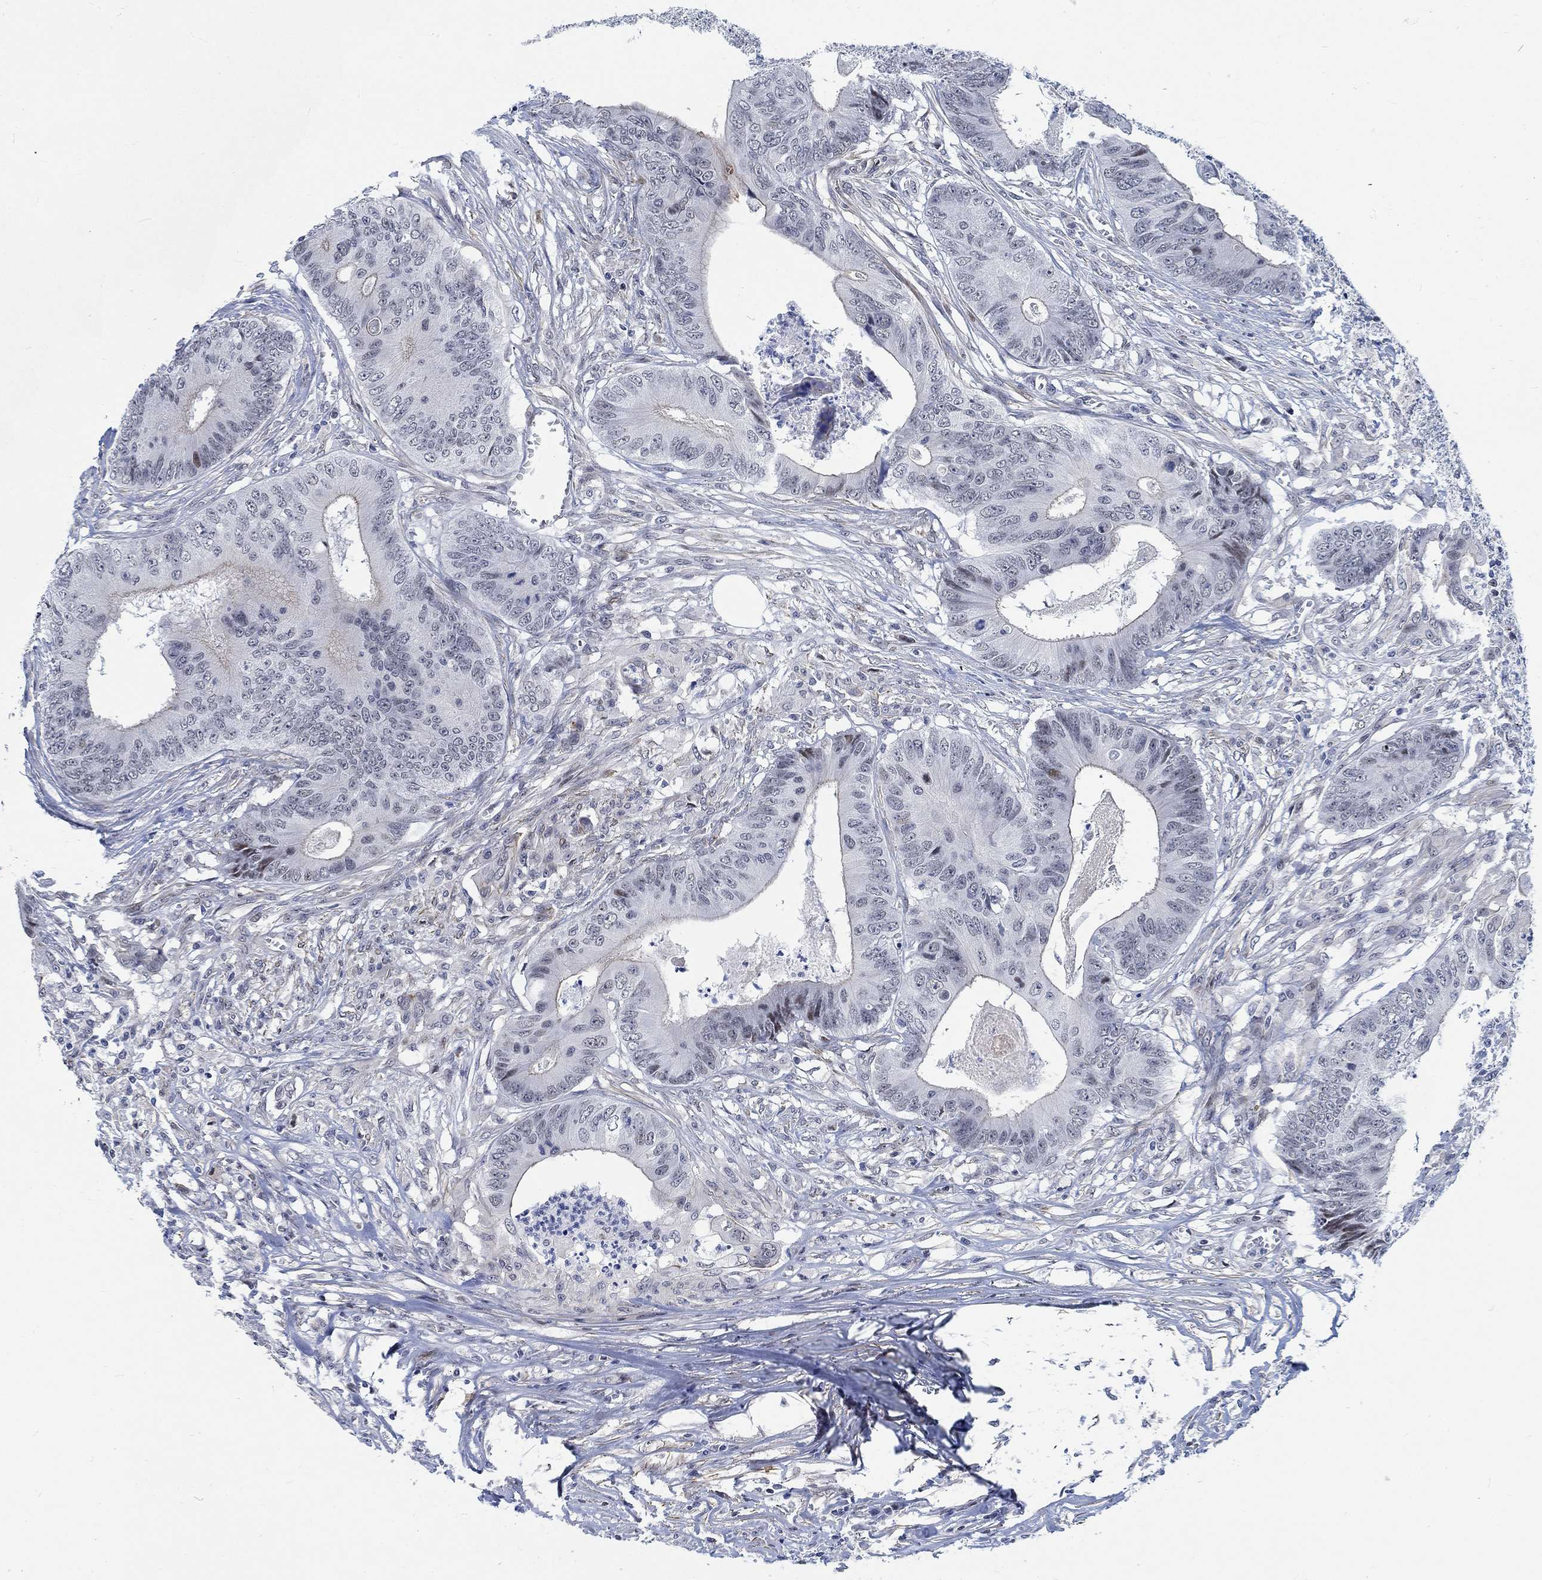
{"staining": {"intensity": "strong", "quantity": "<25%", "location": "cytoplasmic/membranous"}, "tissue": "colorectal cancer", "cell_type": "Tumor cells", "image_type": "cancer", "snomed": [{"axis": "morphology", "description": "Adenocarcinoma, NOS"}, {"axis": "topography", "description": "Colon"}], "caption": "Adenocarcinoma (colorectal) stained with immunohistochemistry (IHC) demonstrates strong cytoplasmic/membranous staining in approximately <25% of tumor cells. Using DAB (brown) and hematoxylin (blue) stains, captured at high magnification using brightfield microscopy.", "gene": "KCNH8", "patient": {"sex": "male", "age": 84}}